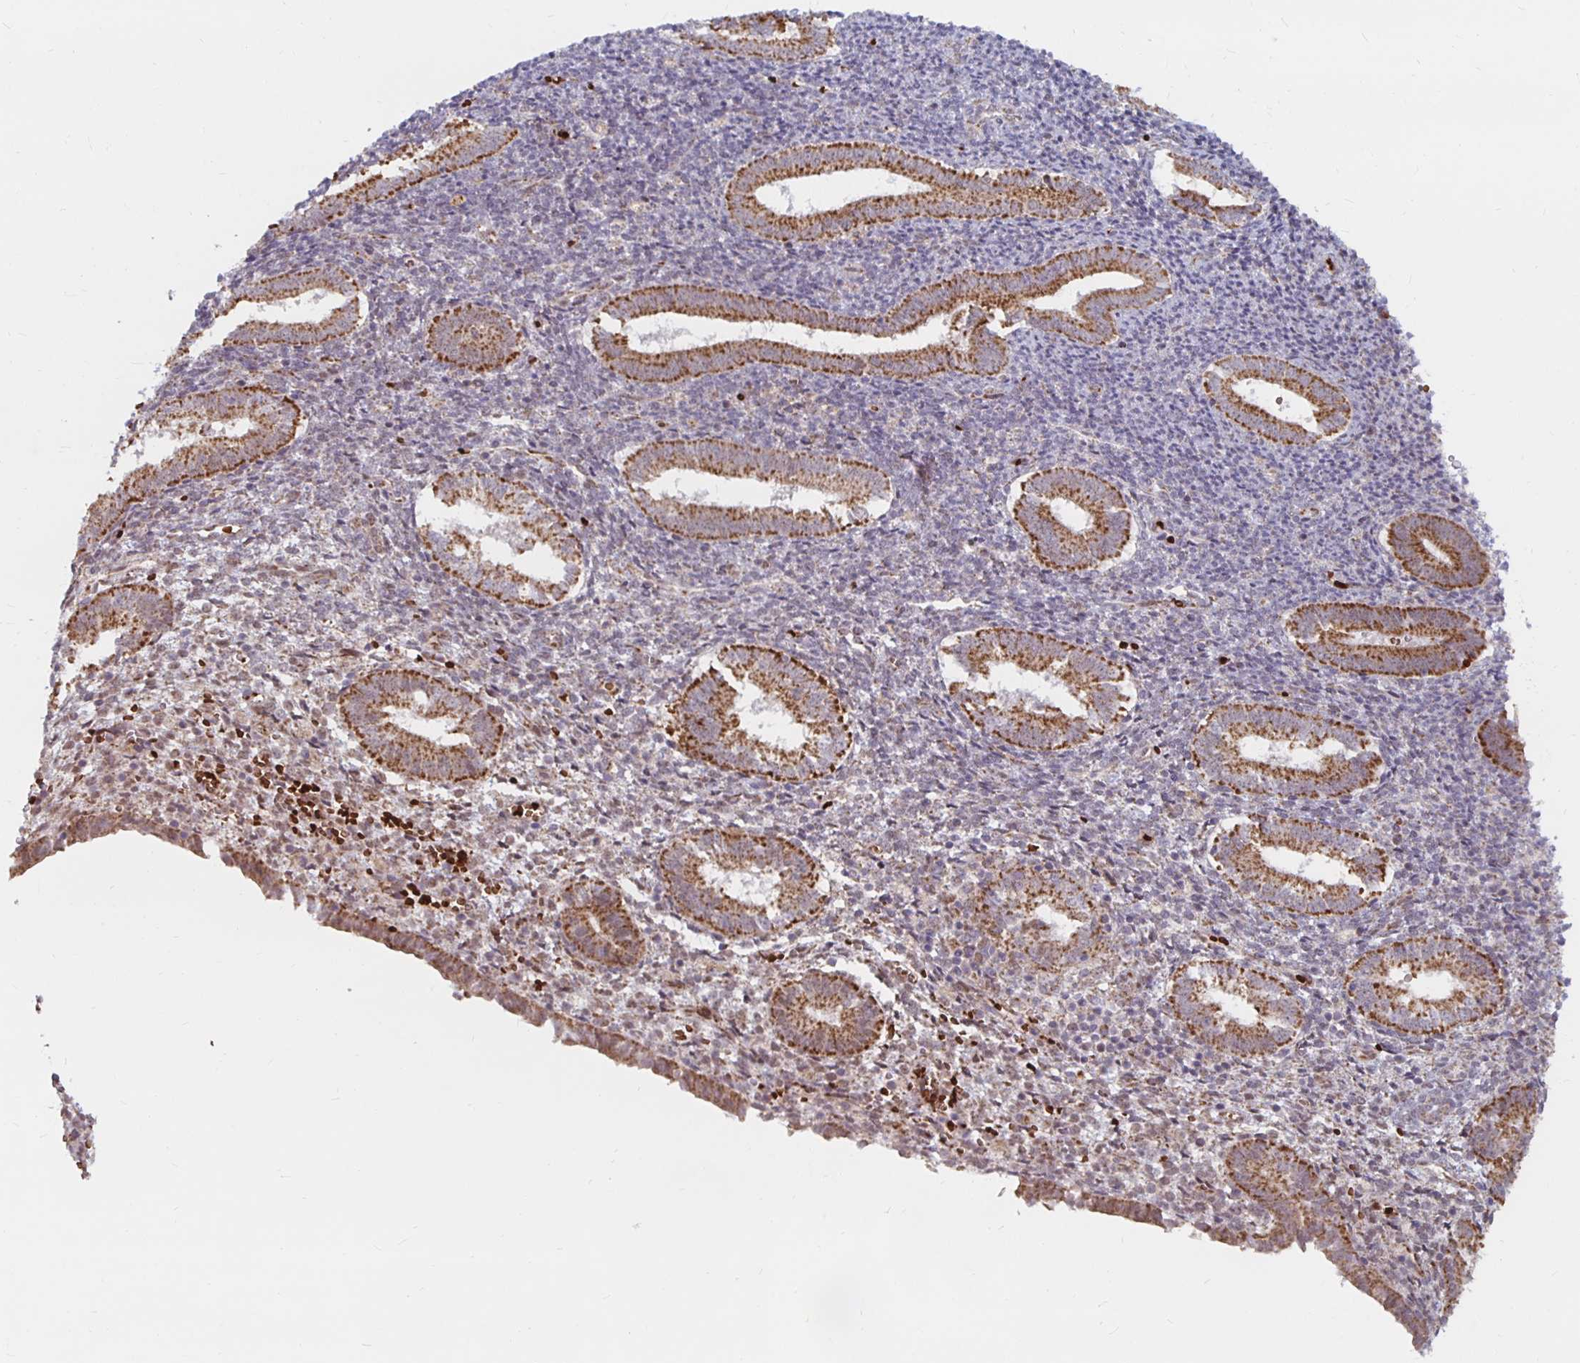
{"staining": {"intensity": "moderate", "quantity": "<25%", "location": "cytoplasmic/membranous"}, "tissue": "endometrium", "cell_type": "Cells in endometrial stroma", "image_type": "normal", "snomed": [{"axis": "morphology", "description": "Normal tissue, NOS"}, {"axis": "topography", "description": "Endometrium"}], "caption": "Protein analysis of benign endometrium shows moderate cytoplasmic/membranous staining in approximately <25% of cells in endometrial stroma. (IHC, brightfield microscopy, high magnification).", "gene": "MRPL28", "patient": {"sex": "female", "age": 25}}